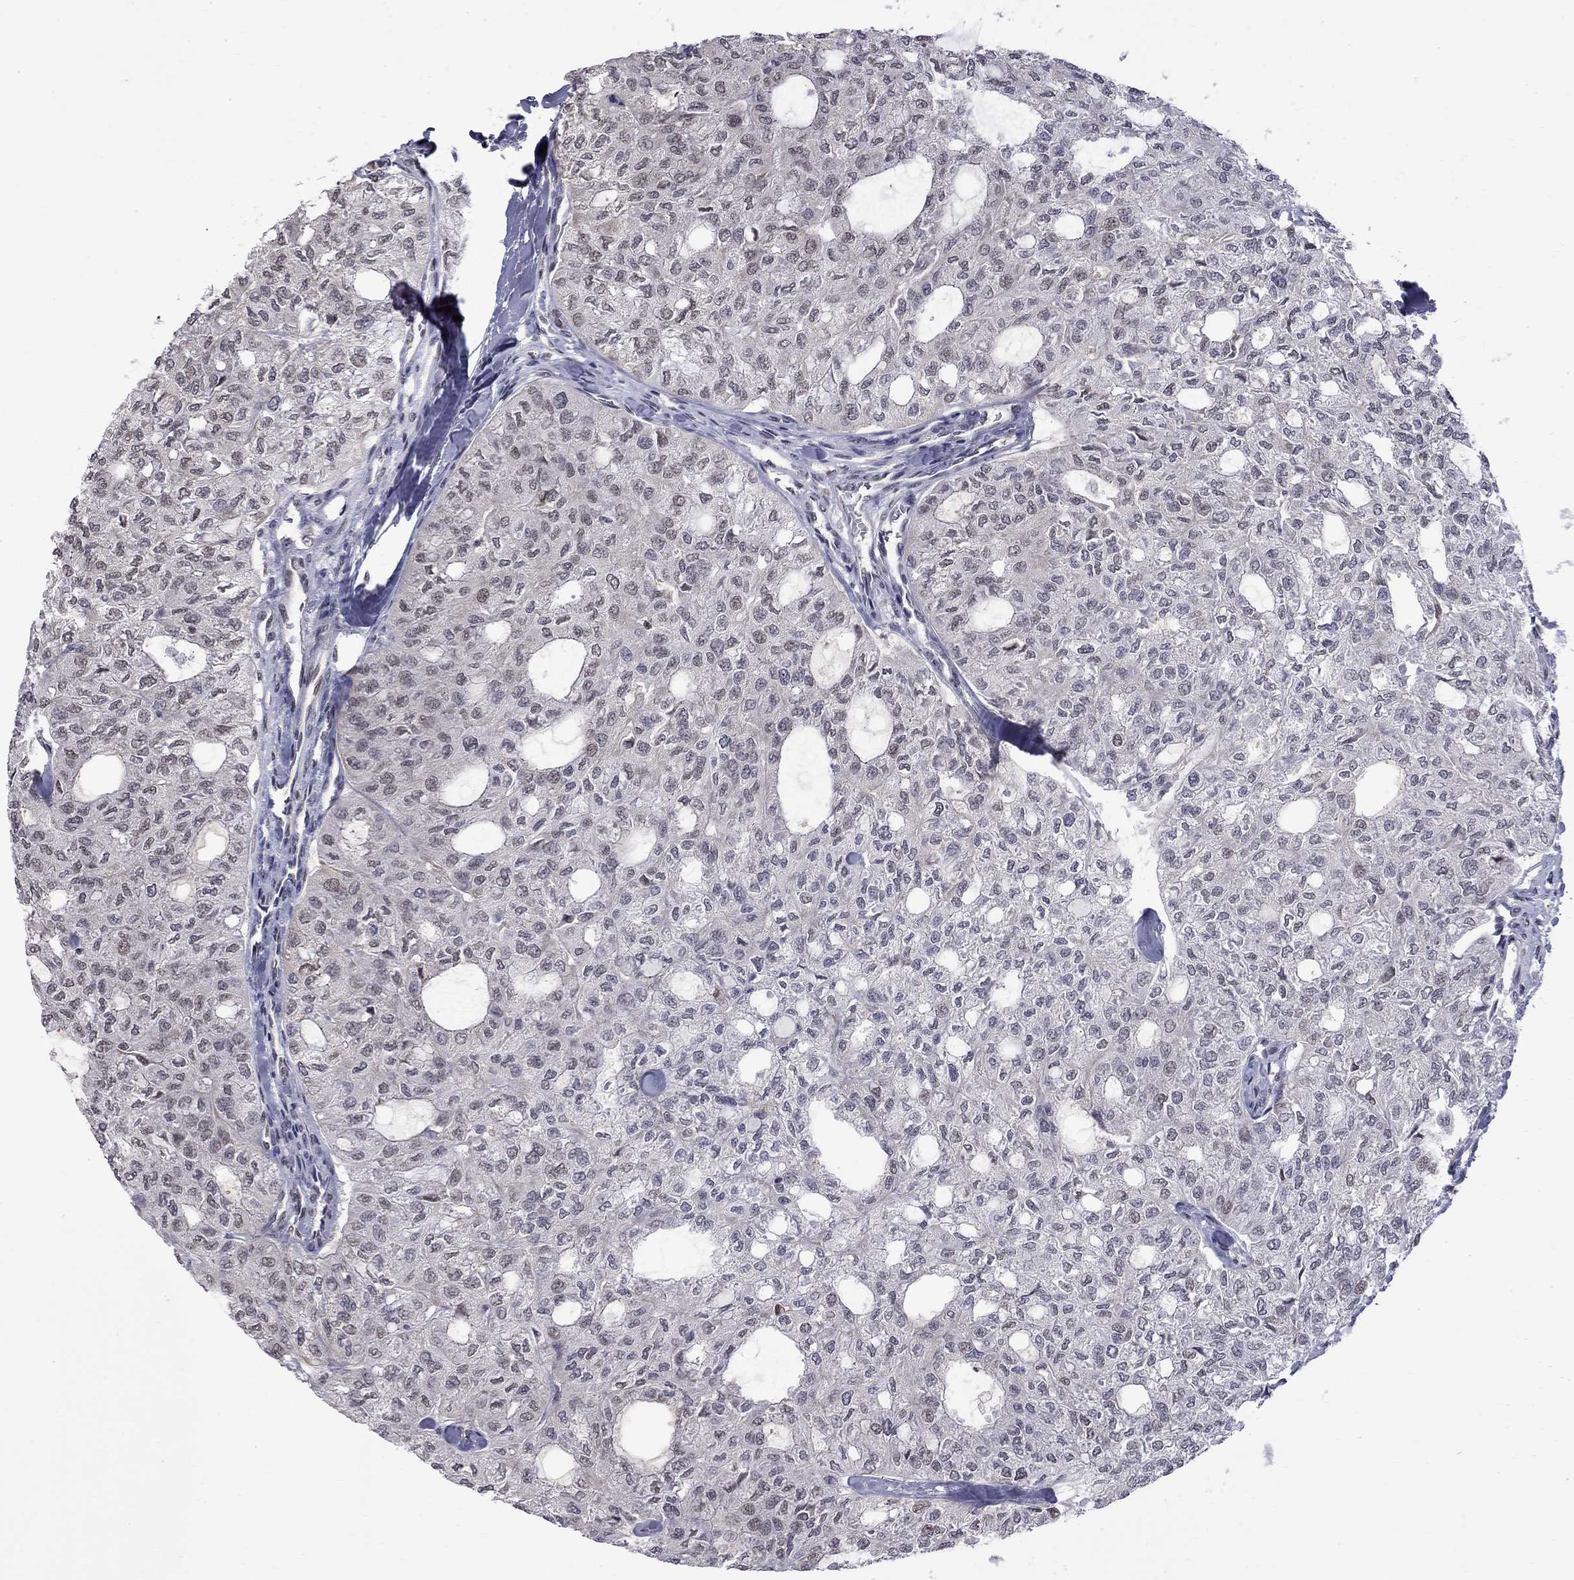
{"staining": {"intensity": "negative", "quantity": "none", "location": "none"}, "tissue": "thyroid cancer", "cell_type": "Tumor cells", "image_type": "cancer", "snomed": [{"axis": "morphology", "description": "Follicular adenoma carcinoma, NOS"}, {"axis": "topography", "description": "Thyroid gland"}], "caption": "Protein analysis of follicular adenoma carcinoma (thyroid) reveals no significant positivity in tumor cells.", "gene": "RFWD3", "patient": {"sex": "male", "age": 75}}